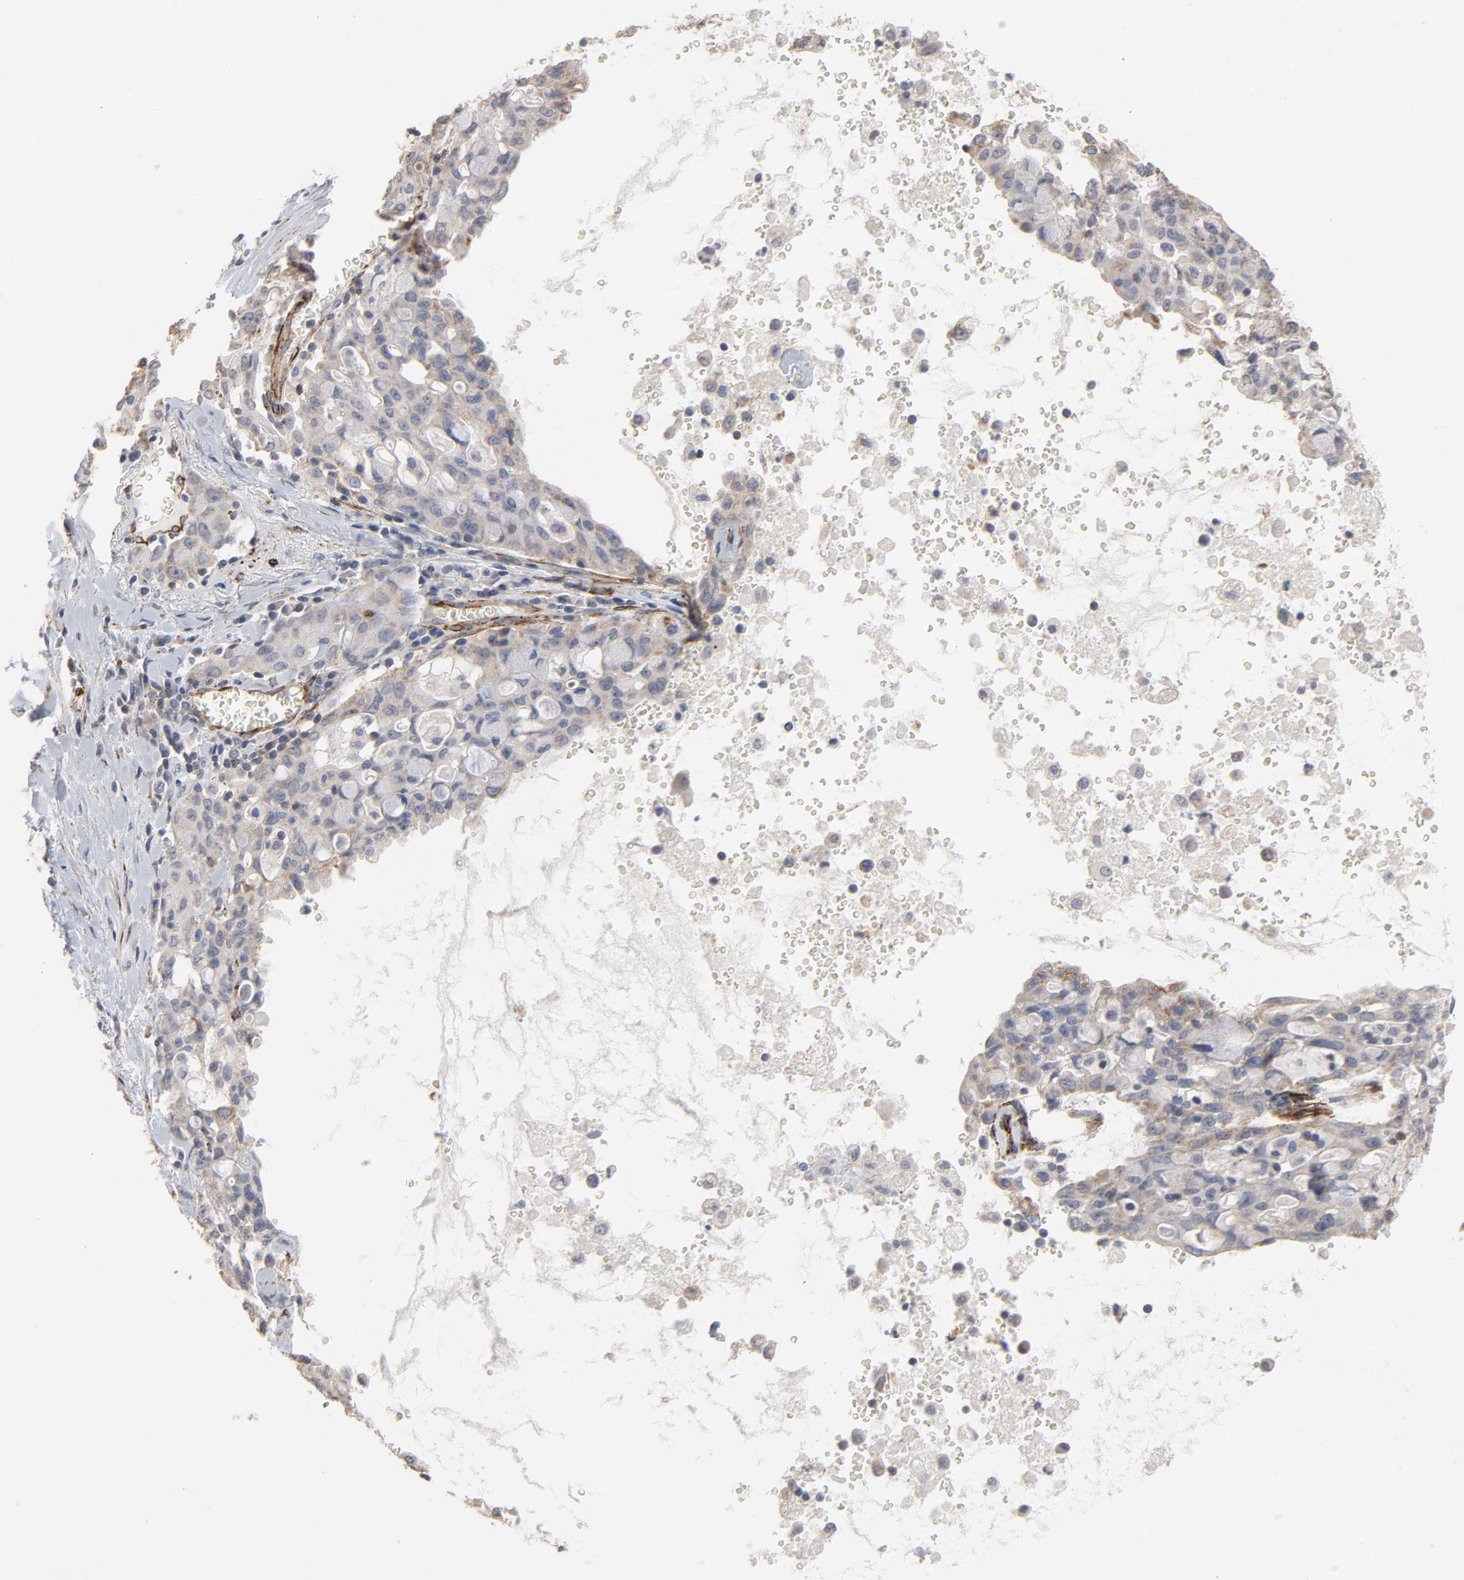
{"staining": {"intensity": "negative", "quantity": "none", "location": "none"}, "tissue": "lung cancer", "cell_type": "Tumor cells", "image_type": "cancer", "snomed": [{"axis": "morphology", "description": "Adenocarcinoma, NOS"}, {"axis": "topography", "description": "Lung"}], "caption": "Immunohistochemistry photomicrograph of neoplastic tissue: human lung cancer (adenocarcinoma) stained with DAB shows no significant protein positivity in tumor cells. Brightfield microscopy of immunohistochemistry stained with DAB (3,3'-diaminobenzidine) (brown) and hematoxylin (blue), captured at high magnification.", "gene": "GNG2", "patient": {"sex": "female", "age": 44}}